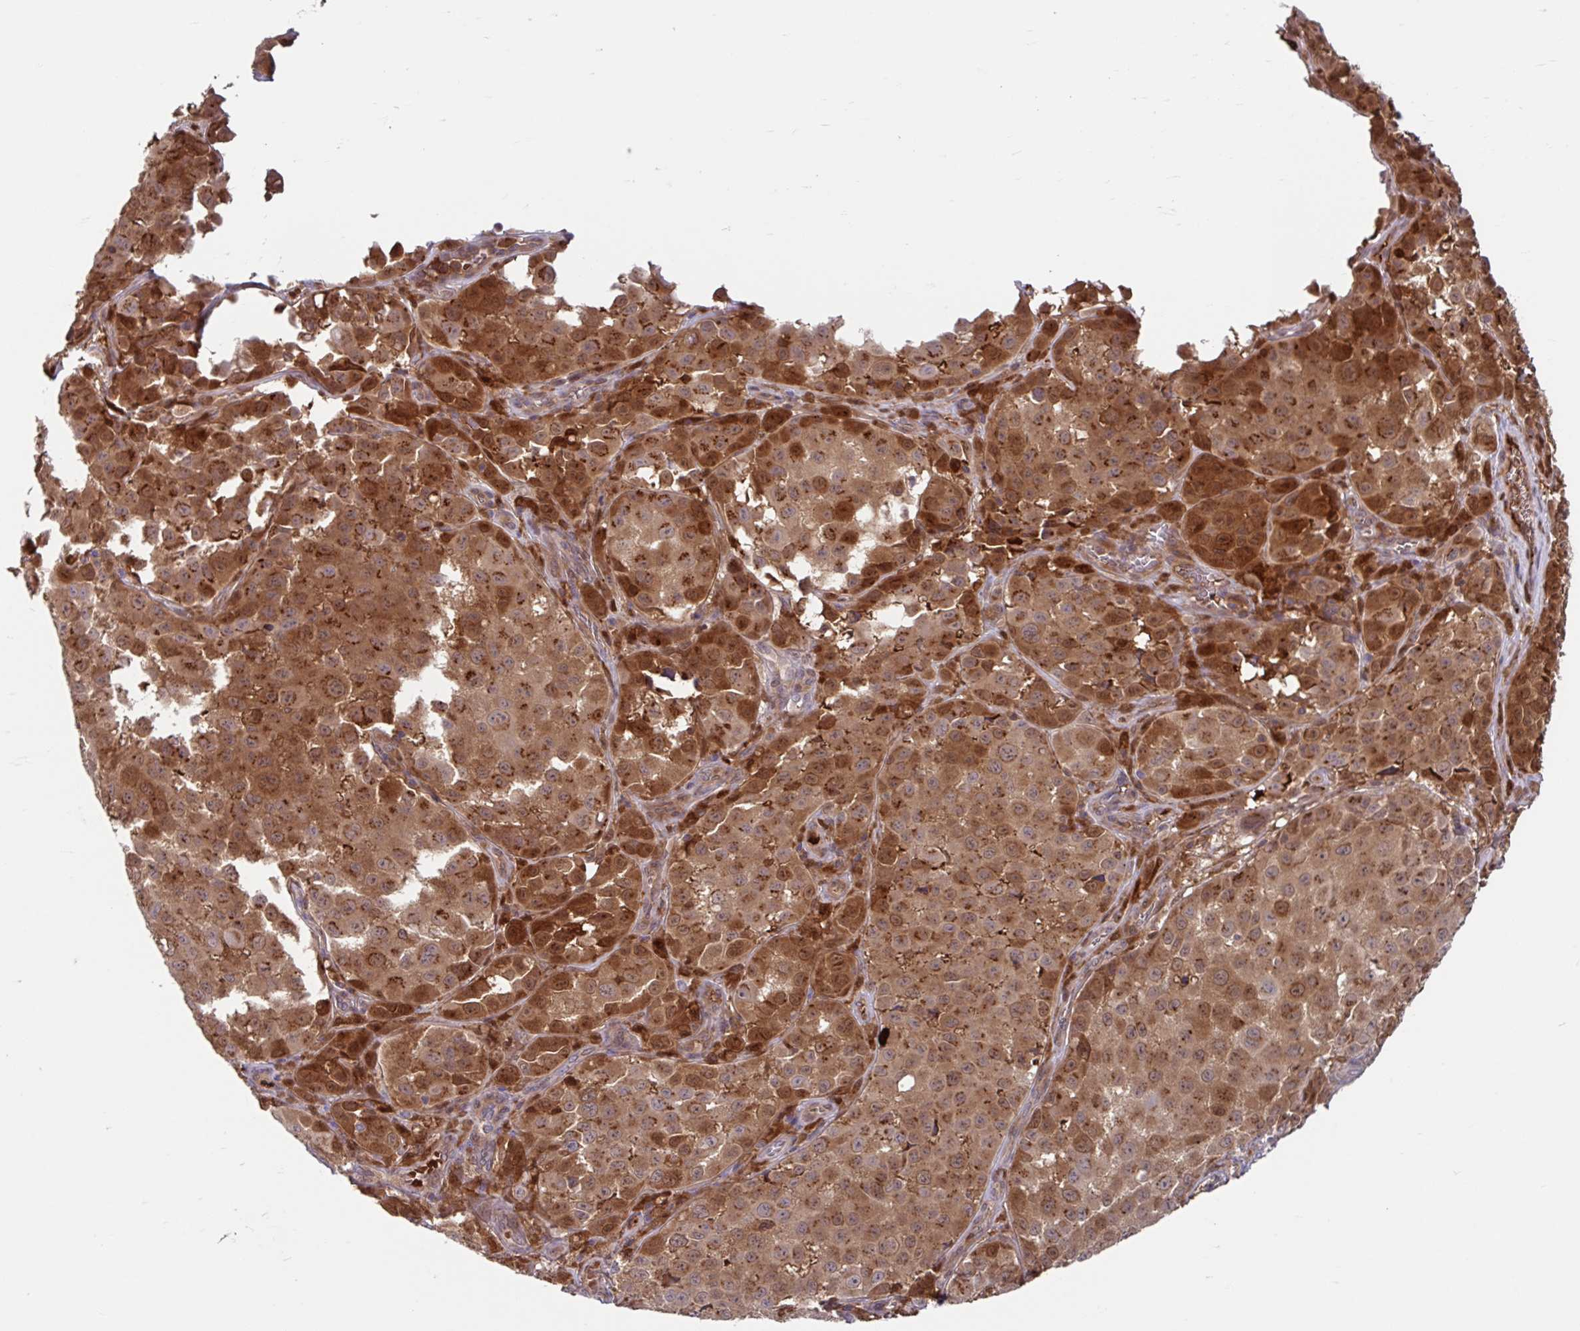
{"staining": {"intensity": "moderate", "quantity": ">75%", "location": "cytoplasmic/membranous,nuclear"}, "tissue": "melanoma", "cell_type": "Tumor cells", "image_type": "cancer", "snomed": [{"axis": "morphology", "description": "Malignant melanoma, NOS"}, {"axis": "topography", "description": "Skin"}], "caption": "DAB (3,3'-diaminobenzidine) immunohistochemical staining of malignant melanoma exhibits moderate cytoplasmic/membranous and nuclear protein staining in approximately >75% of tumor cells. The protein is shown in brown color, while the nuclei are stained blue.", "gene": "BLVRA", "patient": {"sex": "male", "age": 64}}